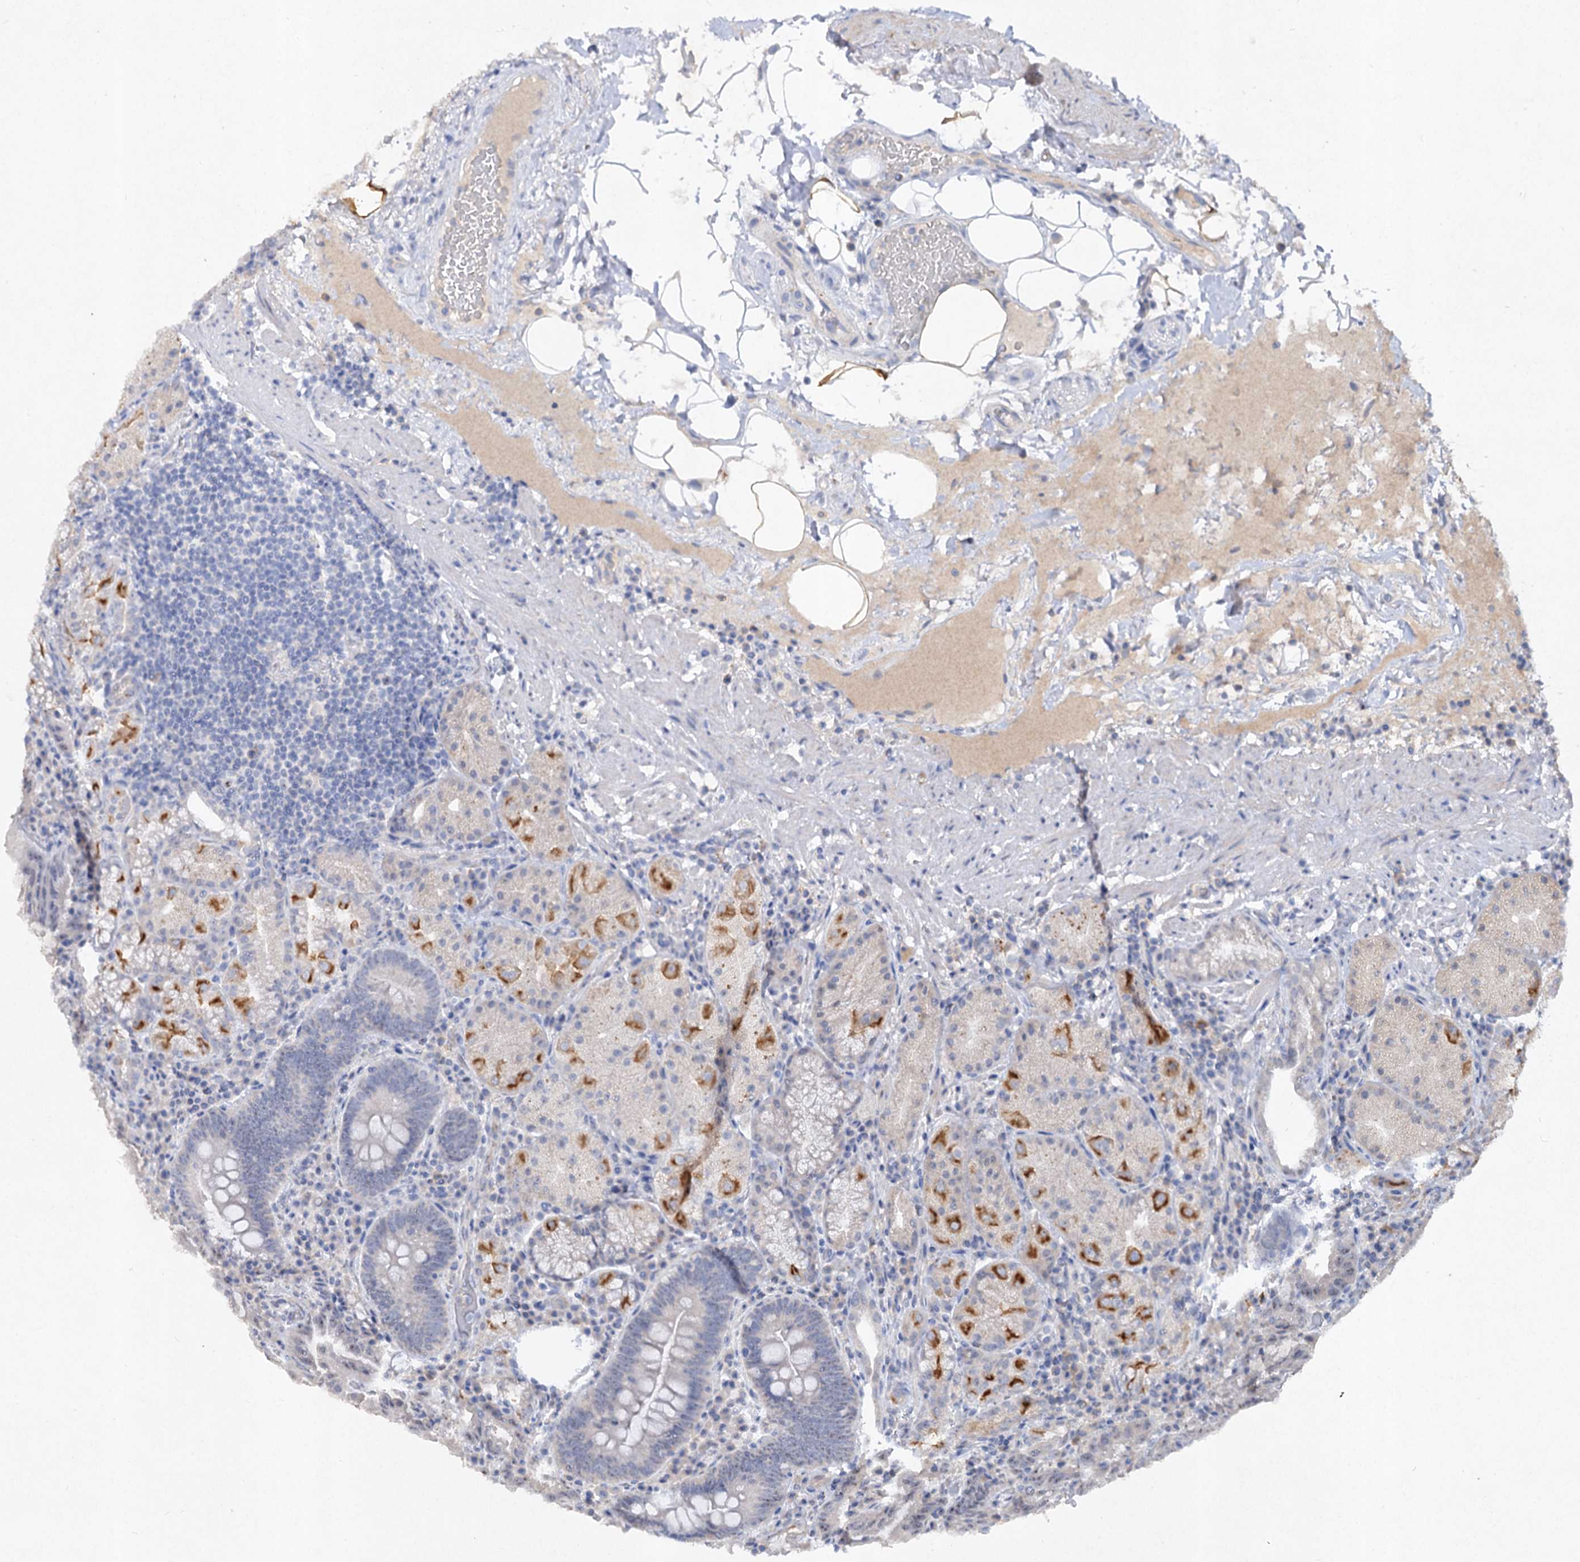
{"staining": {"intensity": "strong", "quantity": "<25%", "location": "cytoplasmic/membranous"}, "tissue": "stomach", "cell_type": "Glandular cells", "image_type": "normal", "snomed": [{"axis": "morphology", "description": "Normal tissue, NOS"}, {"axis": "morphology", "description": "Inflammation, NOS"}, {"axis": "topography", "description": "Stomach"}], "caption": "A brown stain highlights strong cytoplasmic/membranous expression of a protein in glandular cells of unremarkable stomach. Immunohistochemistry (ihc) stains the protein of interest in brown and the nuclei are stained blue.", "gene": "ATP4A", "patient": {"sex": "male", "age": 79}}